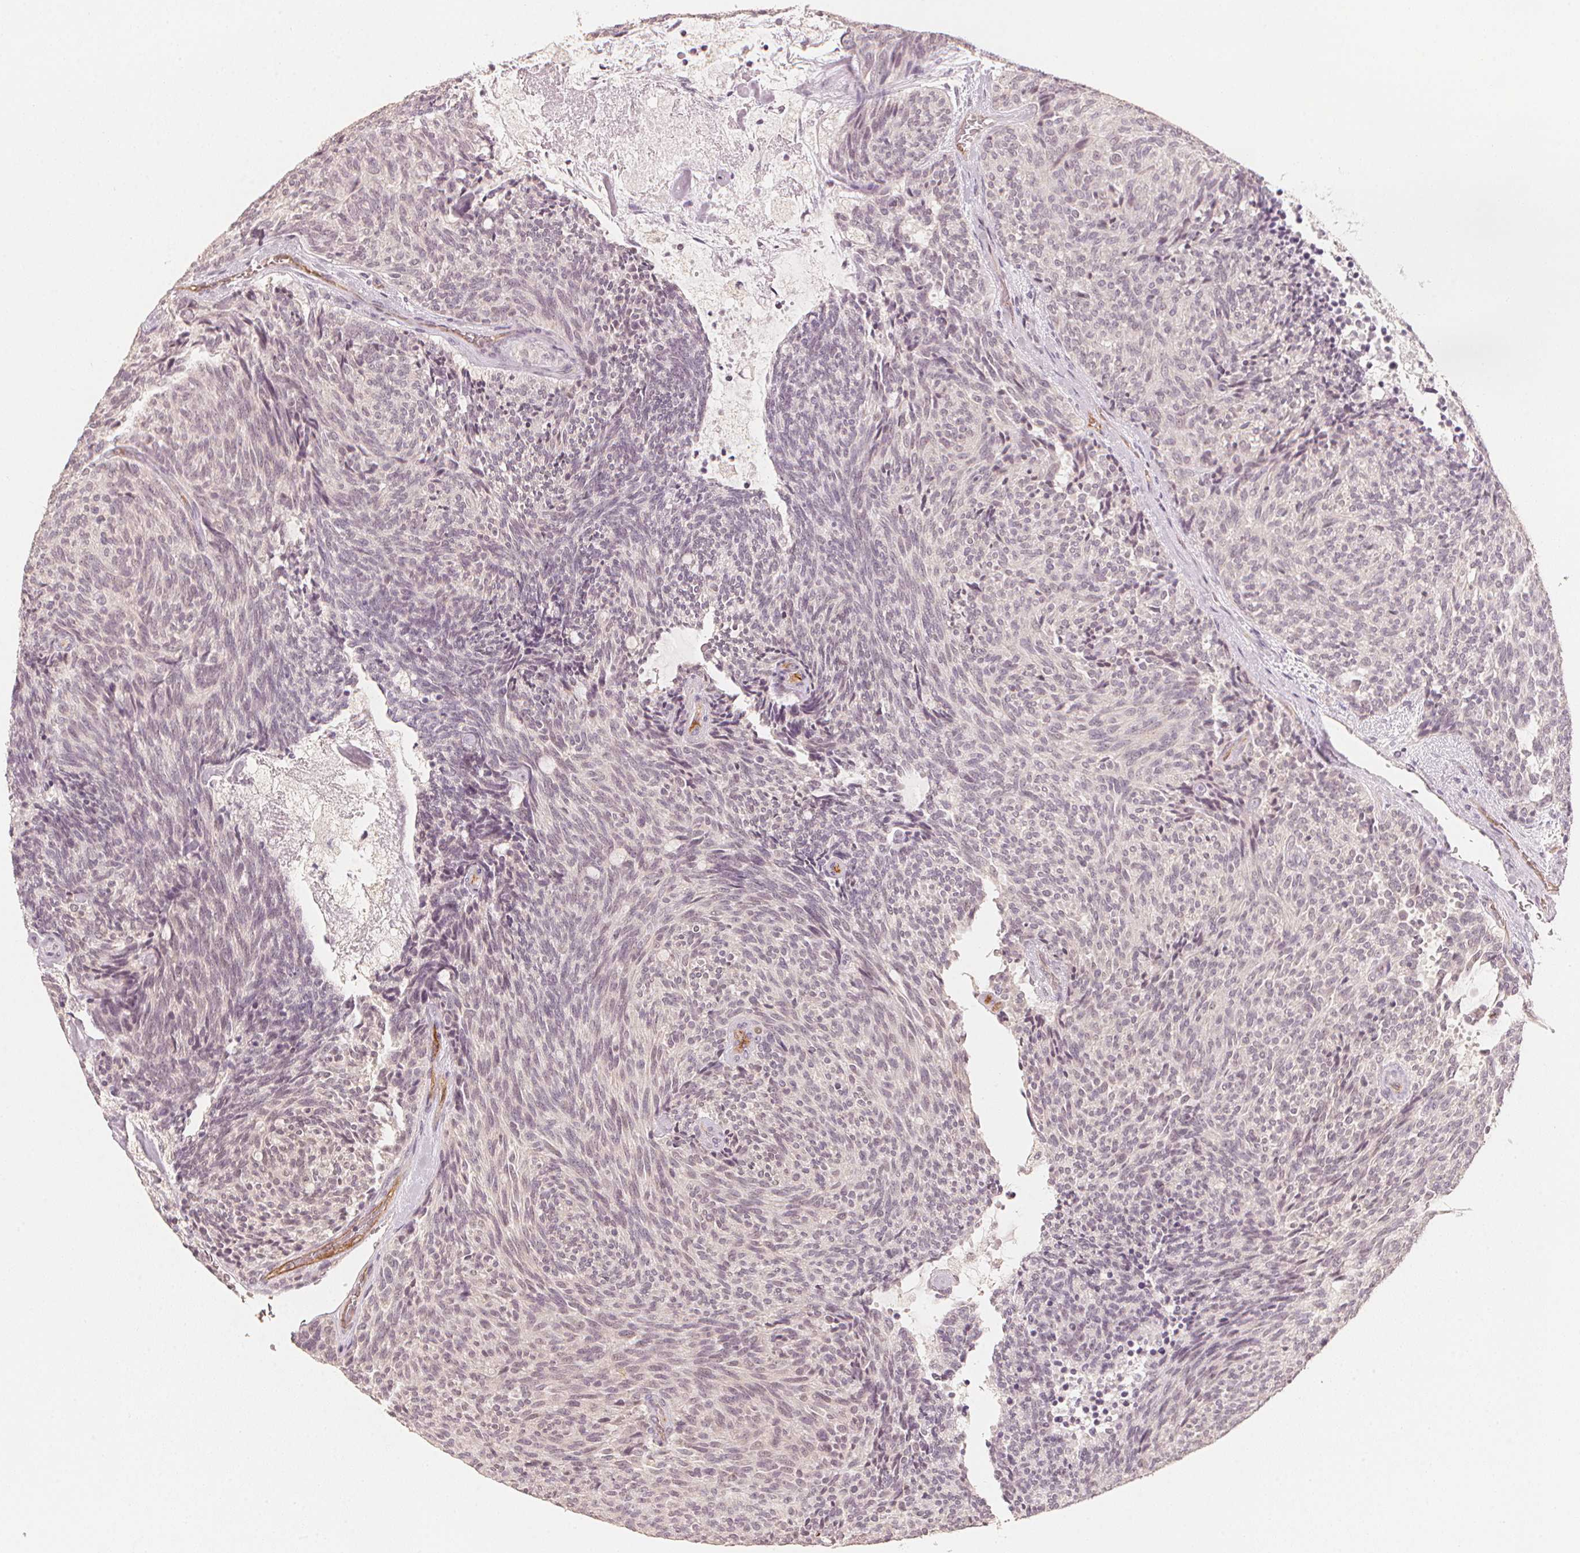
{"staining": {"intensity": "negative", "quantity": "none", "location": "none"}, "tissue": "carcinoid", "cell_type": "Tumor cells", "image_type": "cancer", "snomed": [{"axis": "morphology", "description": "Carcinoid, malignant, NOS"}, {"axis": "topography", "description": "Pancreas"}], "caption": "Protein analysis of carcinoid displays no significant expression in tumor cells.", "gene": "CIB1", "patient": {"sex": "female", "age": 54}}